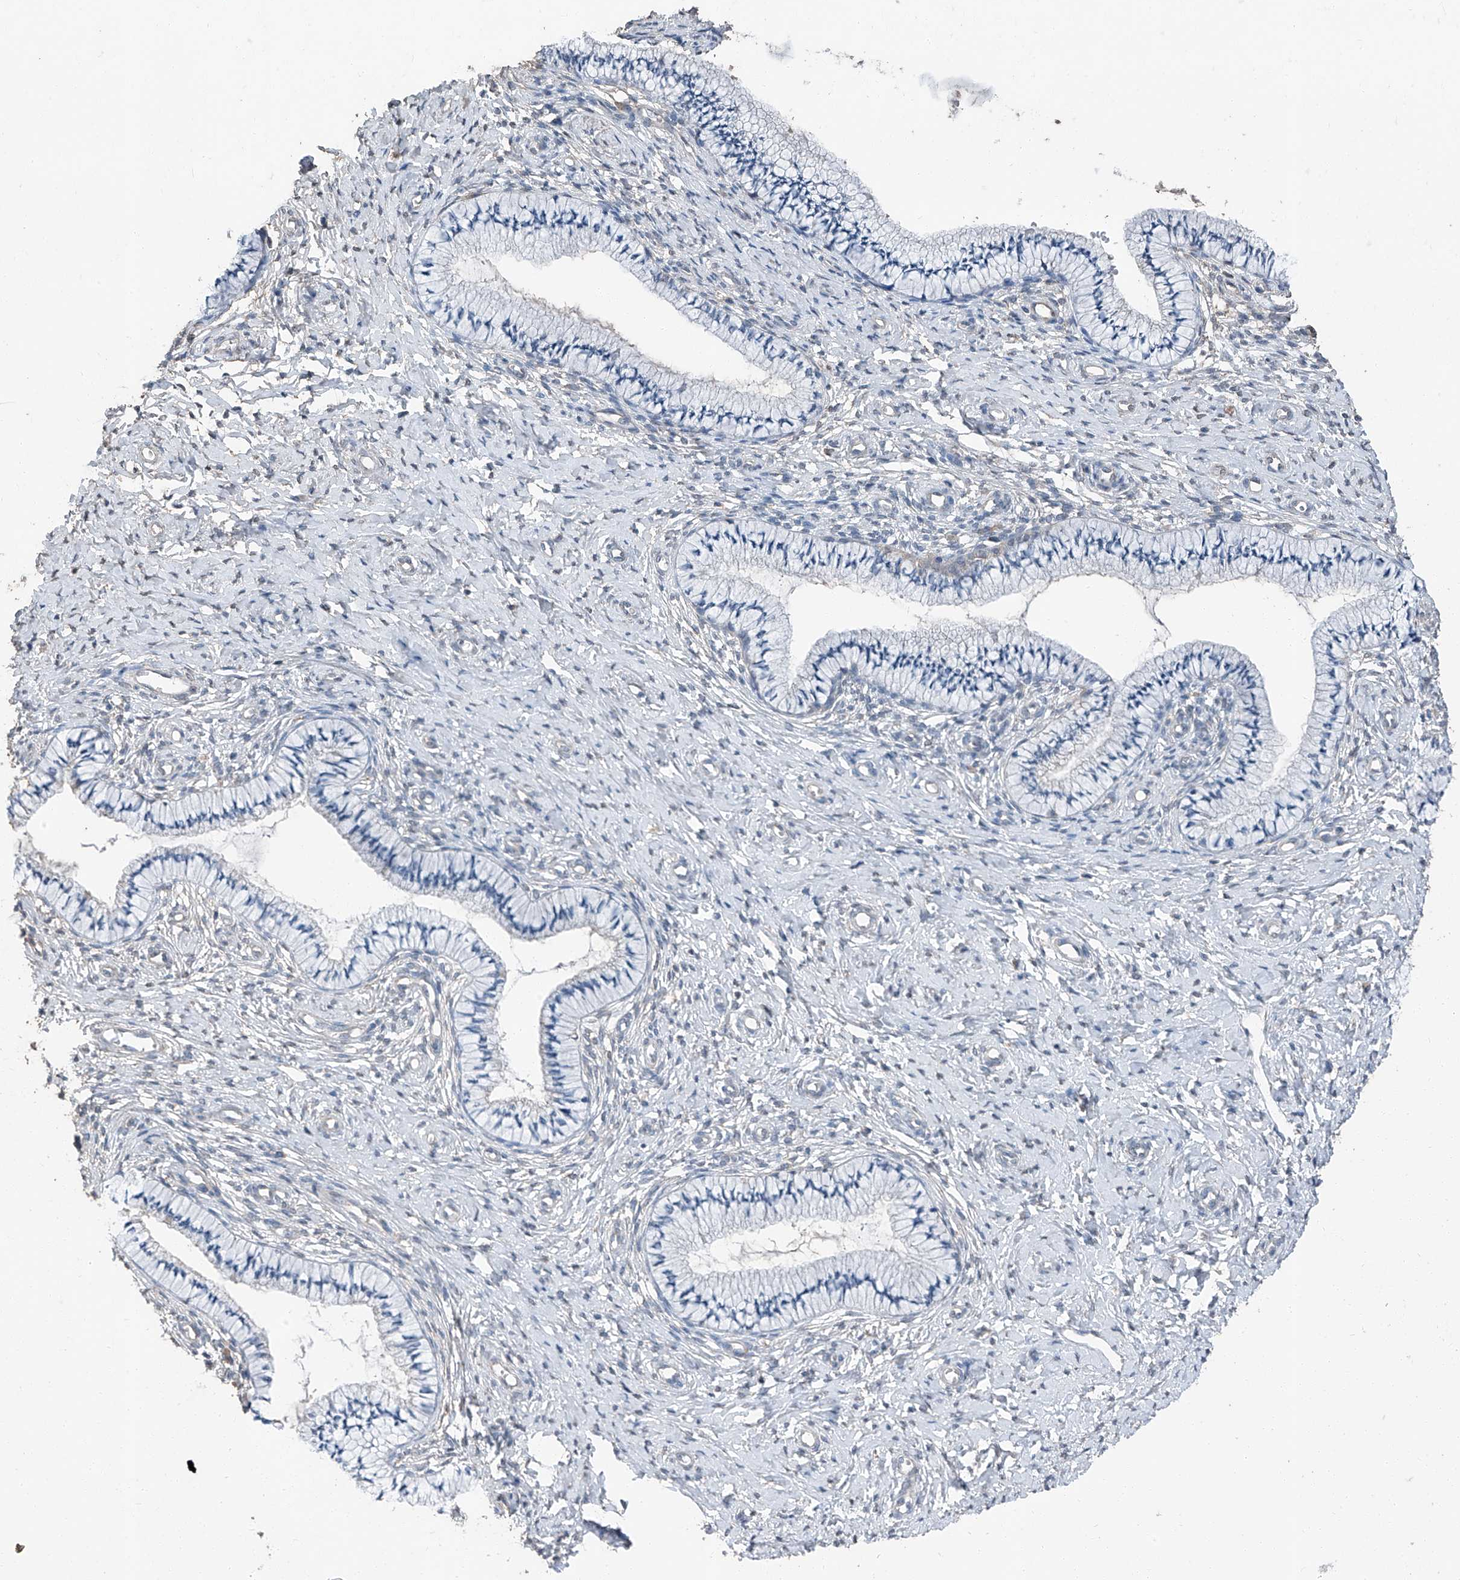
{"staining": {"intensity": "negative", "quantity": "none", "location": "none"}, "tissue": "cervix", "cell_type": "Glandular cells", "image_type": "normal", "snomed": [{"axis": "morphology", "description": "Normal tissue, NOS"}, {"axis": "topography", "description": "Cervix"}], "caption": "This photomicrograph is of normal cervix stained with IHC to label a protein in brown with the nuclei are counter-stained blue. There is no staining in glandular cells. The staining is performed using DAB brown chromogen with nuclei counter-stained in using hematoxylin.", "gene": "MAMLD1", "patient": {"sex": "female", "age": 36}}